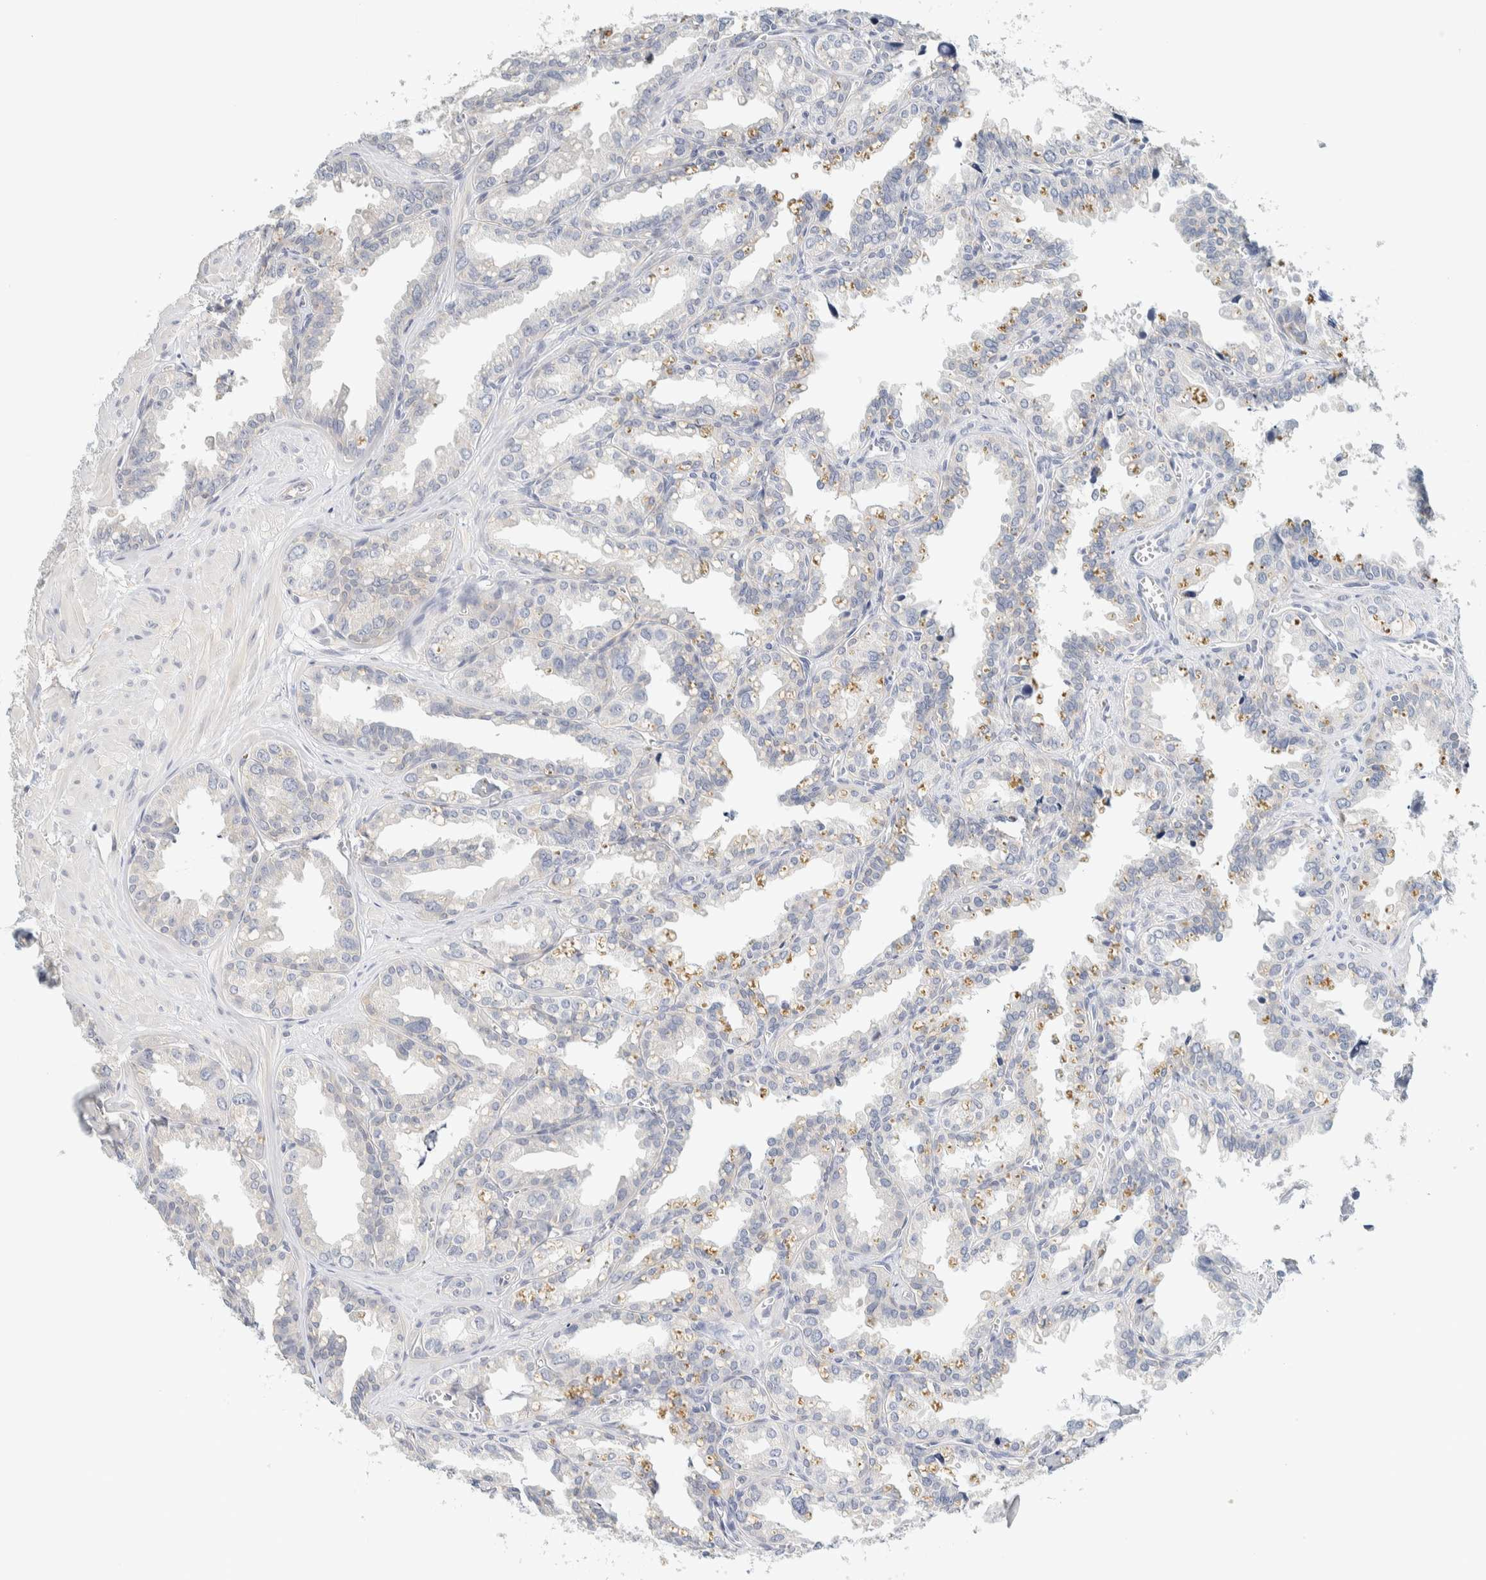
{"staining": {"intensity": "negative", "quantity": "none", "location": "none"}, "tissue": "seminal vesicle", "cell_type": "Glandular cells", "image_type": "normal", "snomed": [{"axis": "morphology", "description": "Normal tissue, NOS"}, {"axis": "topography", "description": "Prostate"}, {"axis": "topography", "description": "Seminal veicle"}], "caption": "Immunohistochemistry (IHC) image of unremarkable seminal vesicle: seminal vesicle stained with DAB (3,3'-diaminobenzidine) demonstrates no significant protein expression in glandular cells. The staining is performed using DAB (3,3'-diaminobenzidine) brown chromogen with nuclei counter-stained in using hematoxylin.", "gene": "NDE1", "patient": {"sex": "male", "age": 51}}